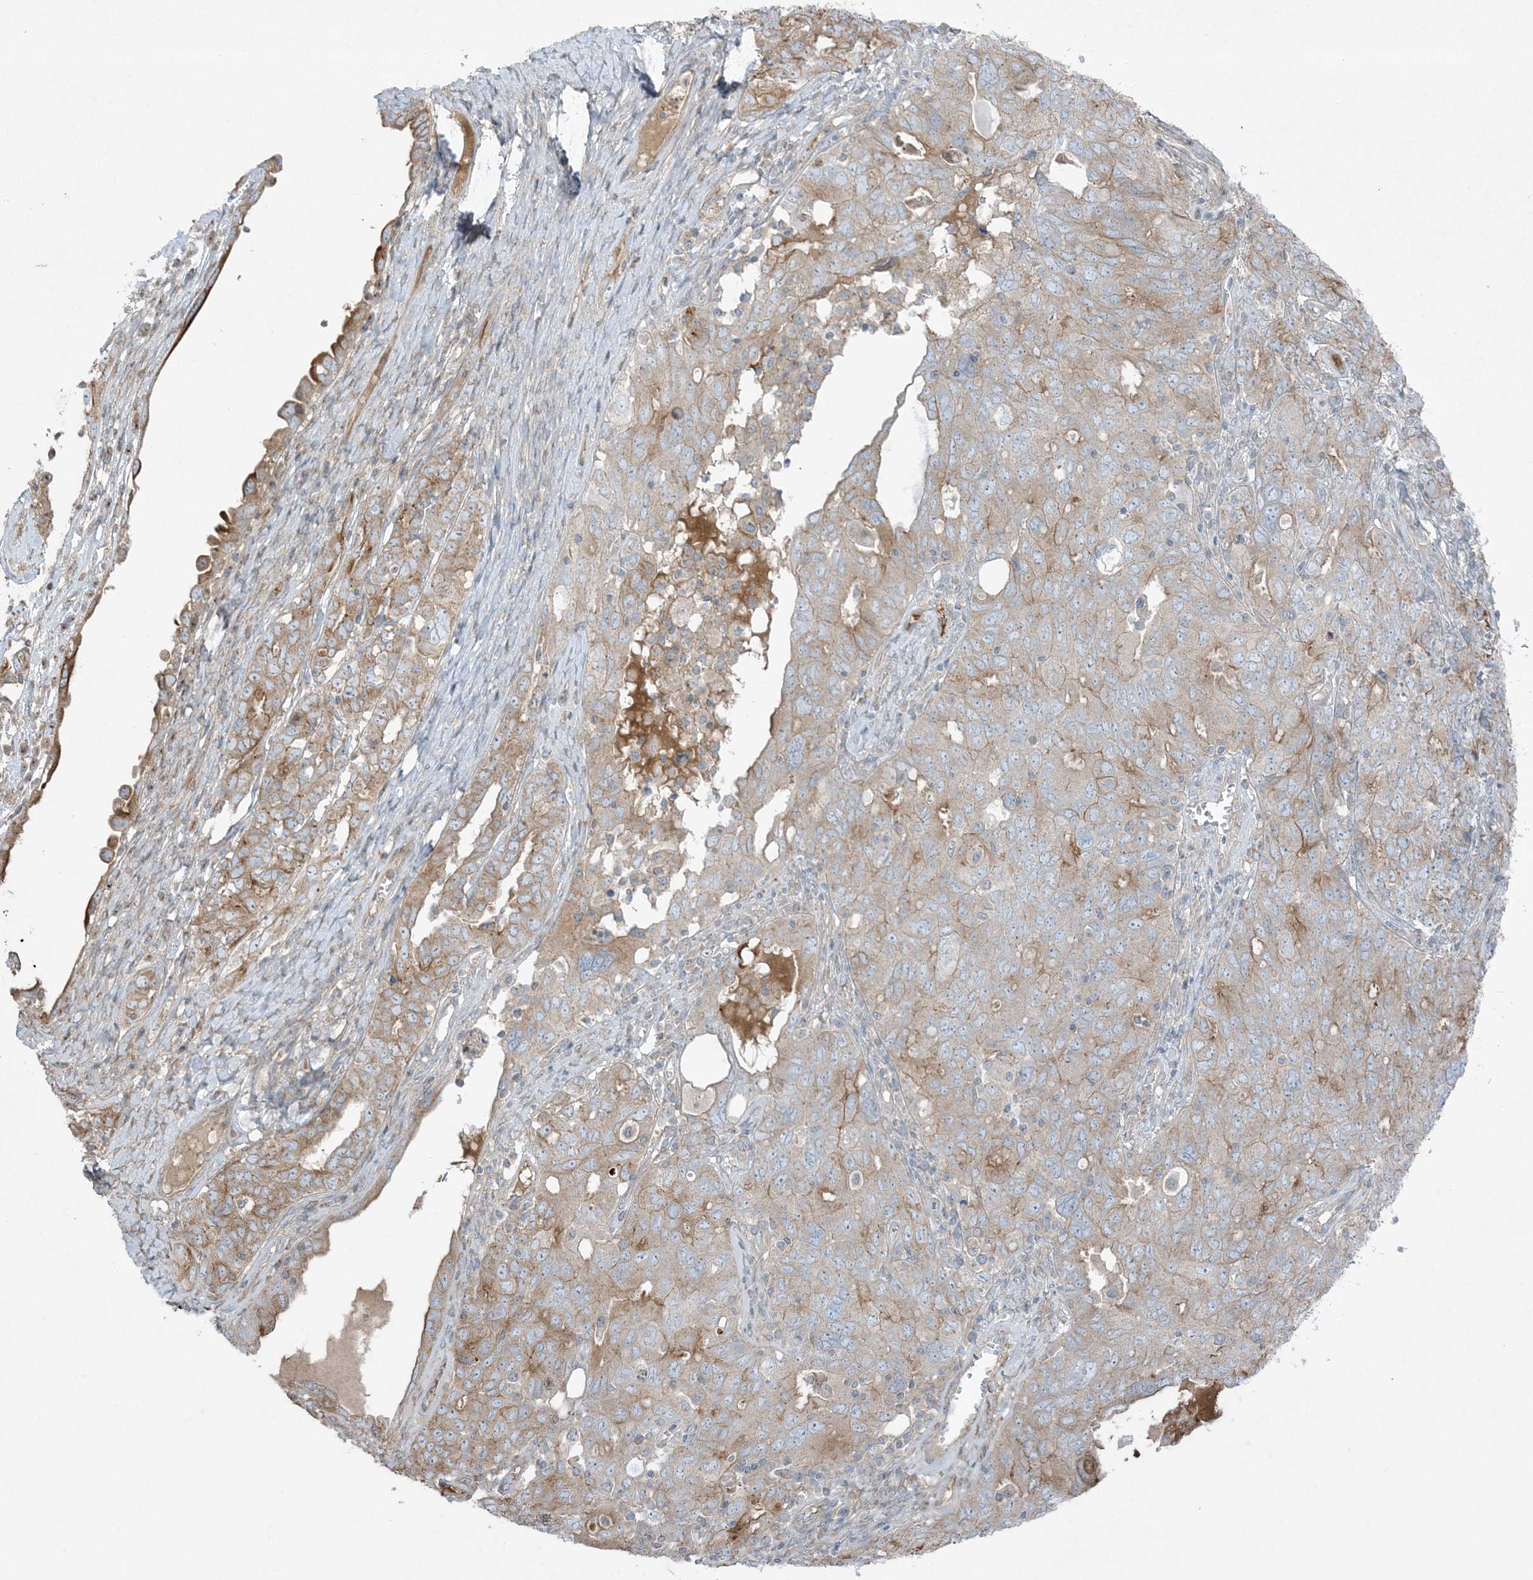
{"staining": {"intensity": "moderate", "quantity": "25%-75%", "location": "cytoplasmic/membranous"}, "tissue": "ovarian cancer", "cell_type": "Tumor cells", "image_type": "cancer", "snomed": [{"axis": "morphology", "description": "Carcinoma, endometroid"}, {"axis": "topography", "description": "Ovary"}], "caption": "Brown immunohistochemical staining in ovarian cancer reveals moderate cytoplasmic/membranous staining in approximately 25%-75% of tumor cells.", "gene": "PIK3R4", "patient": {"sex": "female", "age": 62}}